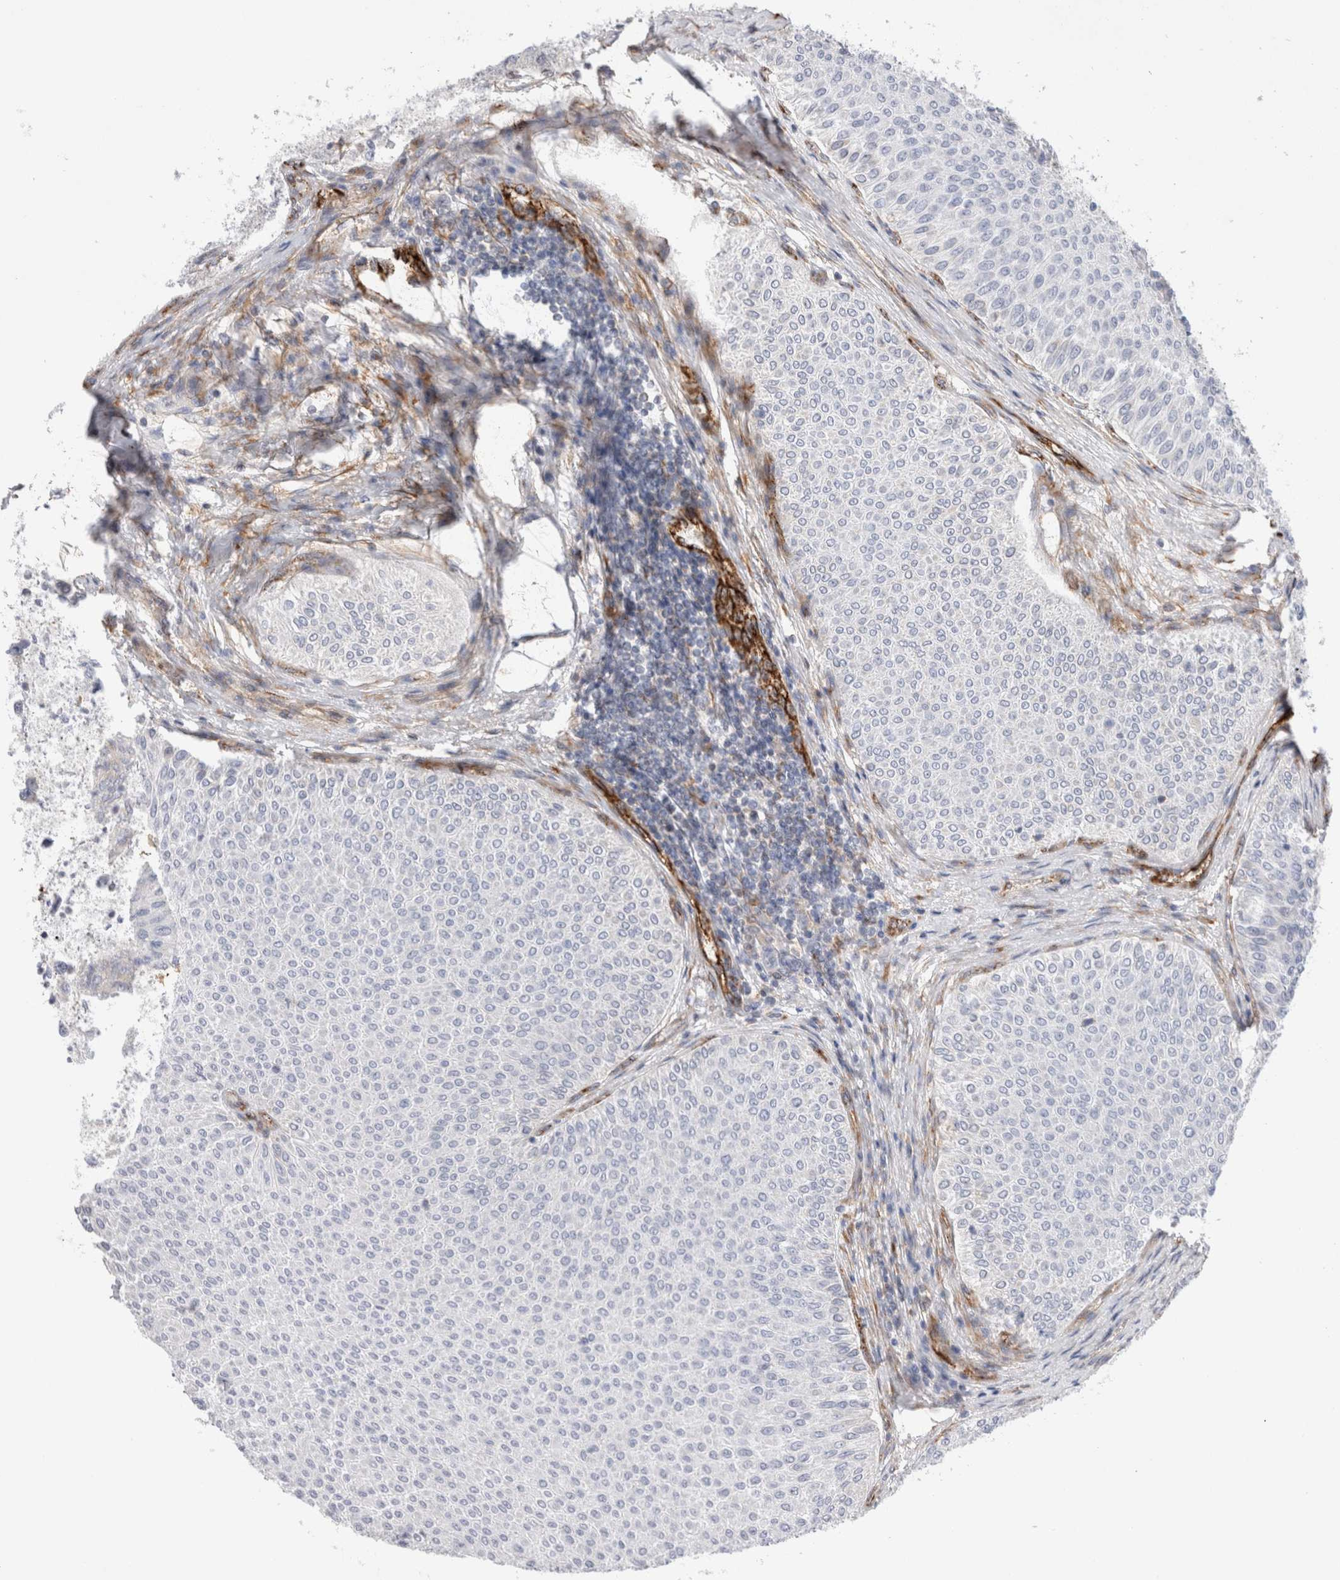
{"staining": {"intensity": "negative", "quantity": "none", "location": "none"}, "tissue": "urothelial cancer", "cell_type": "Tumor cells", "image_type": "cancer", "snomed": [{"axis": "morphology", "description": "Urothelial carcinoma, Low grade"}, {"axis": "topography", "description": "Urinary bladder"}], "caption": "Urothelial cancer was stained to show a protein in brown. There is no significant staining in tumor cells.", "gene": "CNPY4", "patient": {"sex": "male", "age": 78}}